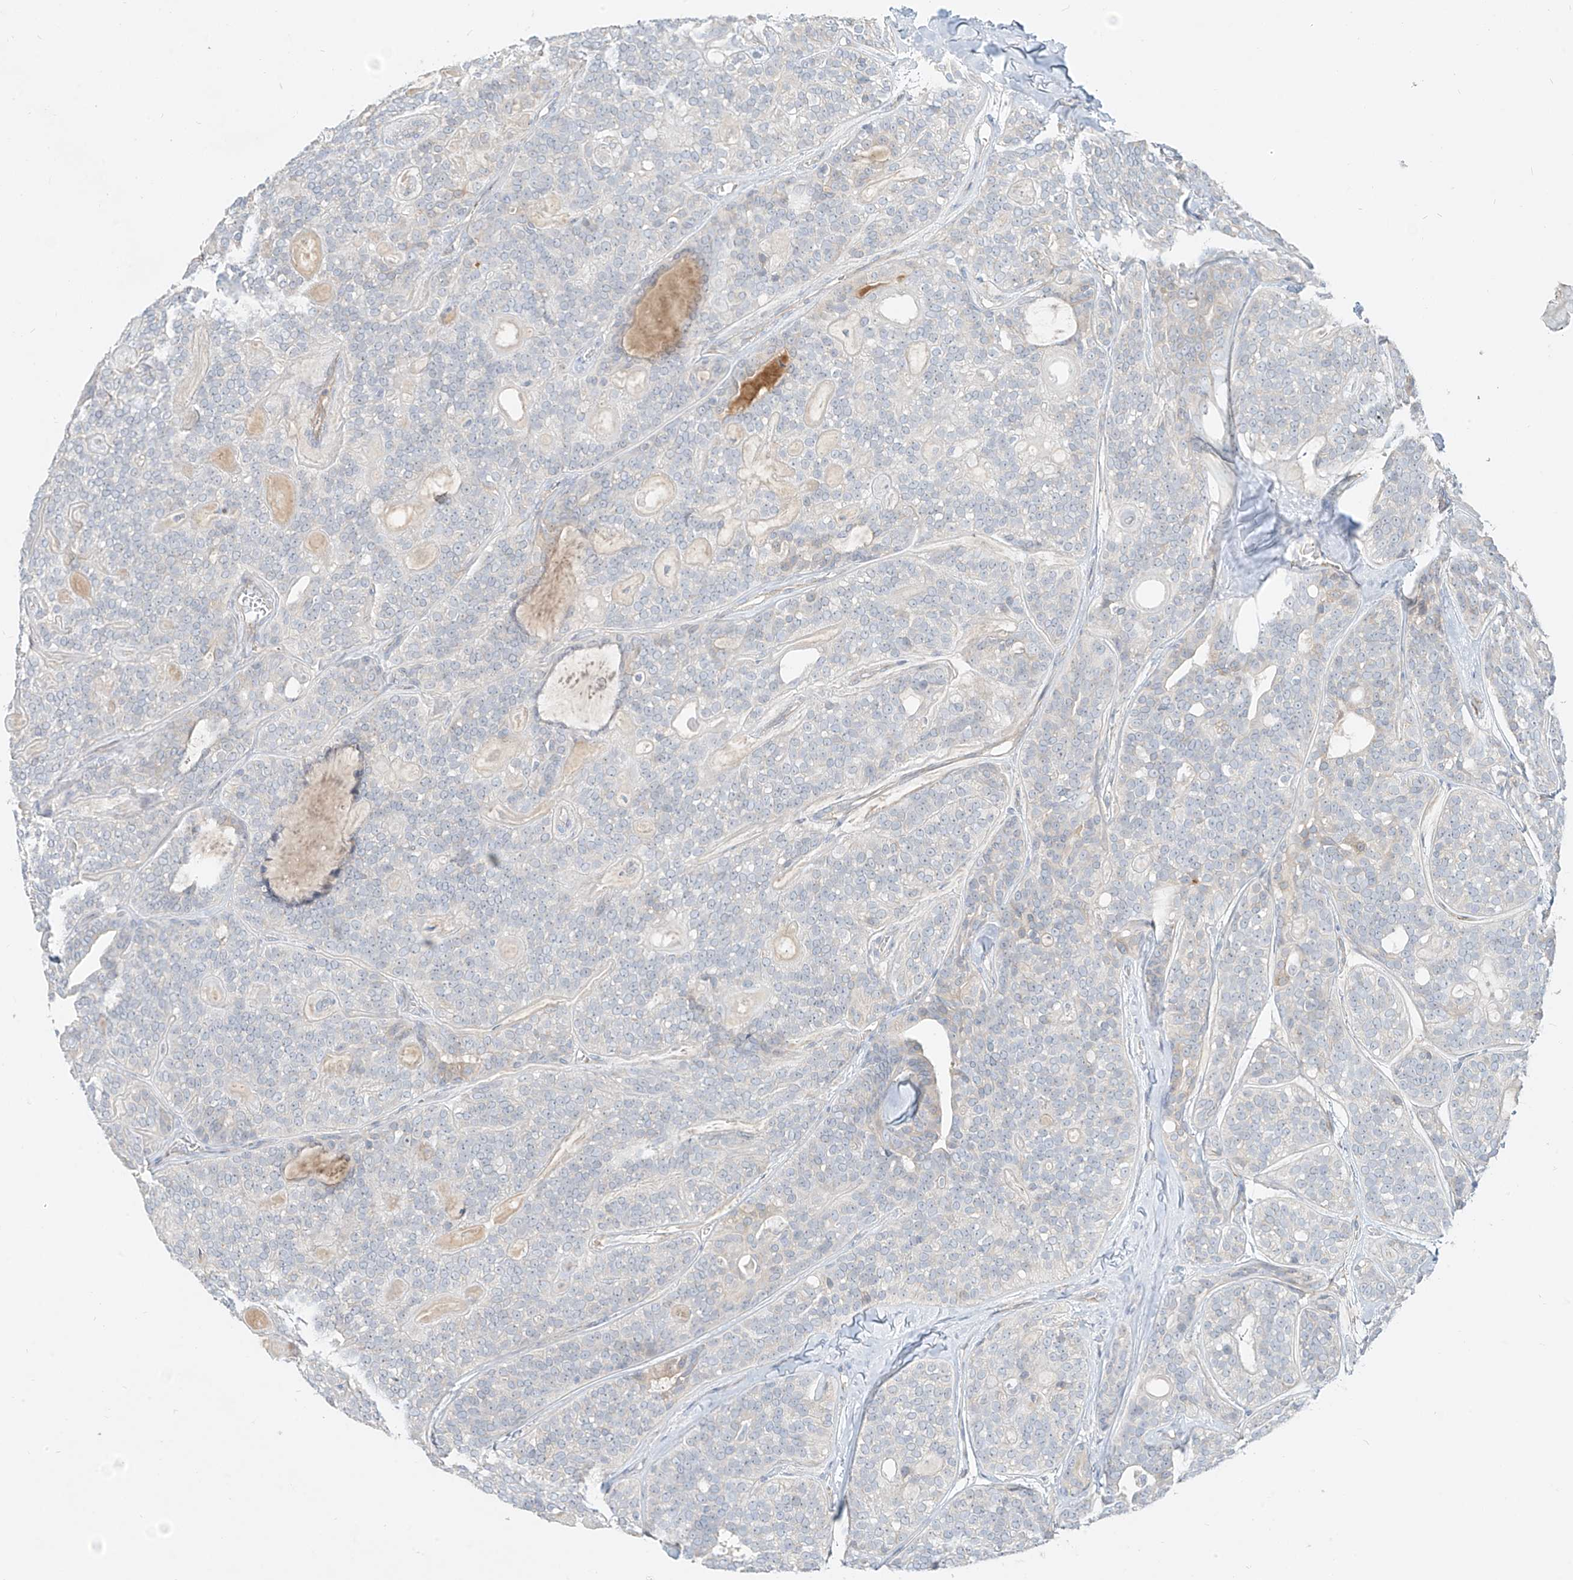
{"staining": {"intensity": "negative", "quantity": "none", "location": "none"}, "tissue": "head and neck cancer", "cell_type": "Tumor cells", "image_type": "cancer", "snomed": [{"axis": "morphology", "description": "Adenocarcinoma, NOS"}, {"axis": "topography", "description": "Head-Neck"}], "caption": "Immunohistochemical staining of head and neck cancer demonstrates no significant staining in tumor cells.", "gene": "C2orf42", "patient": {"sex": "male", "age": 66}}